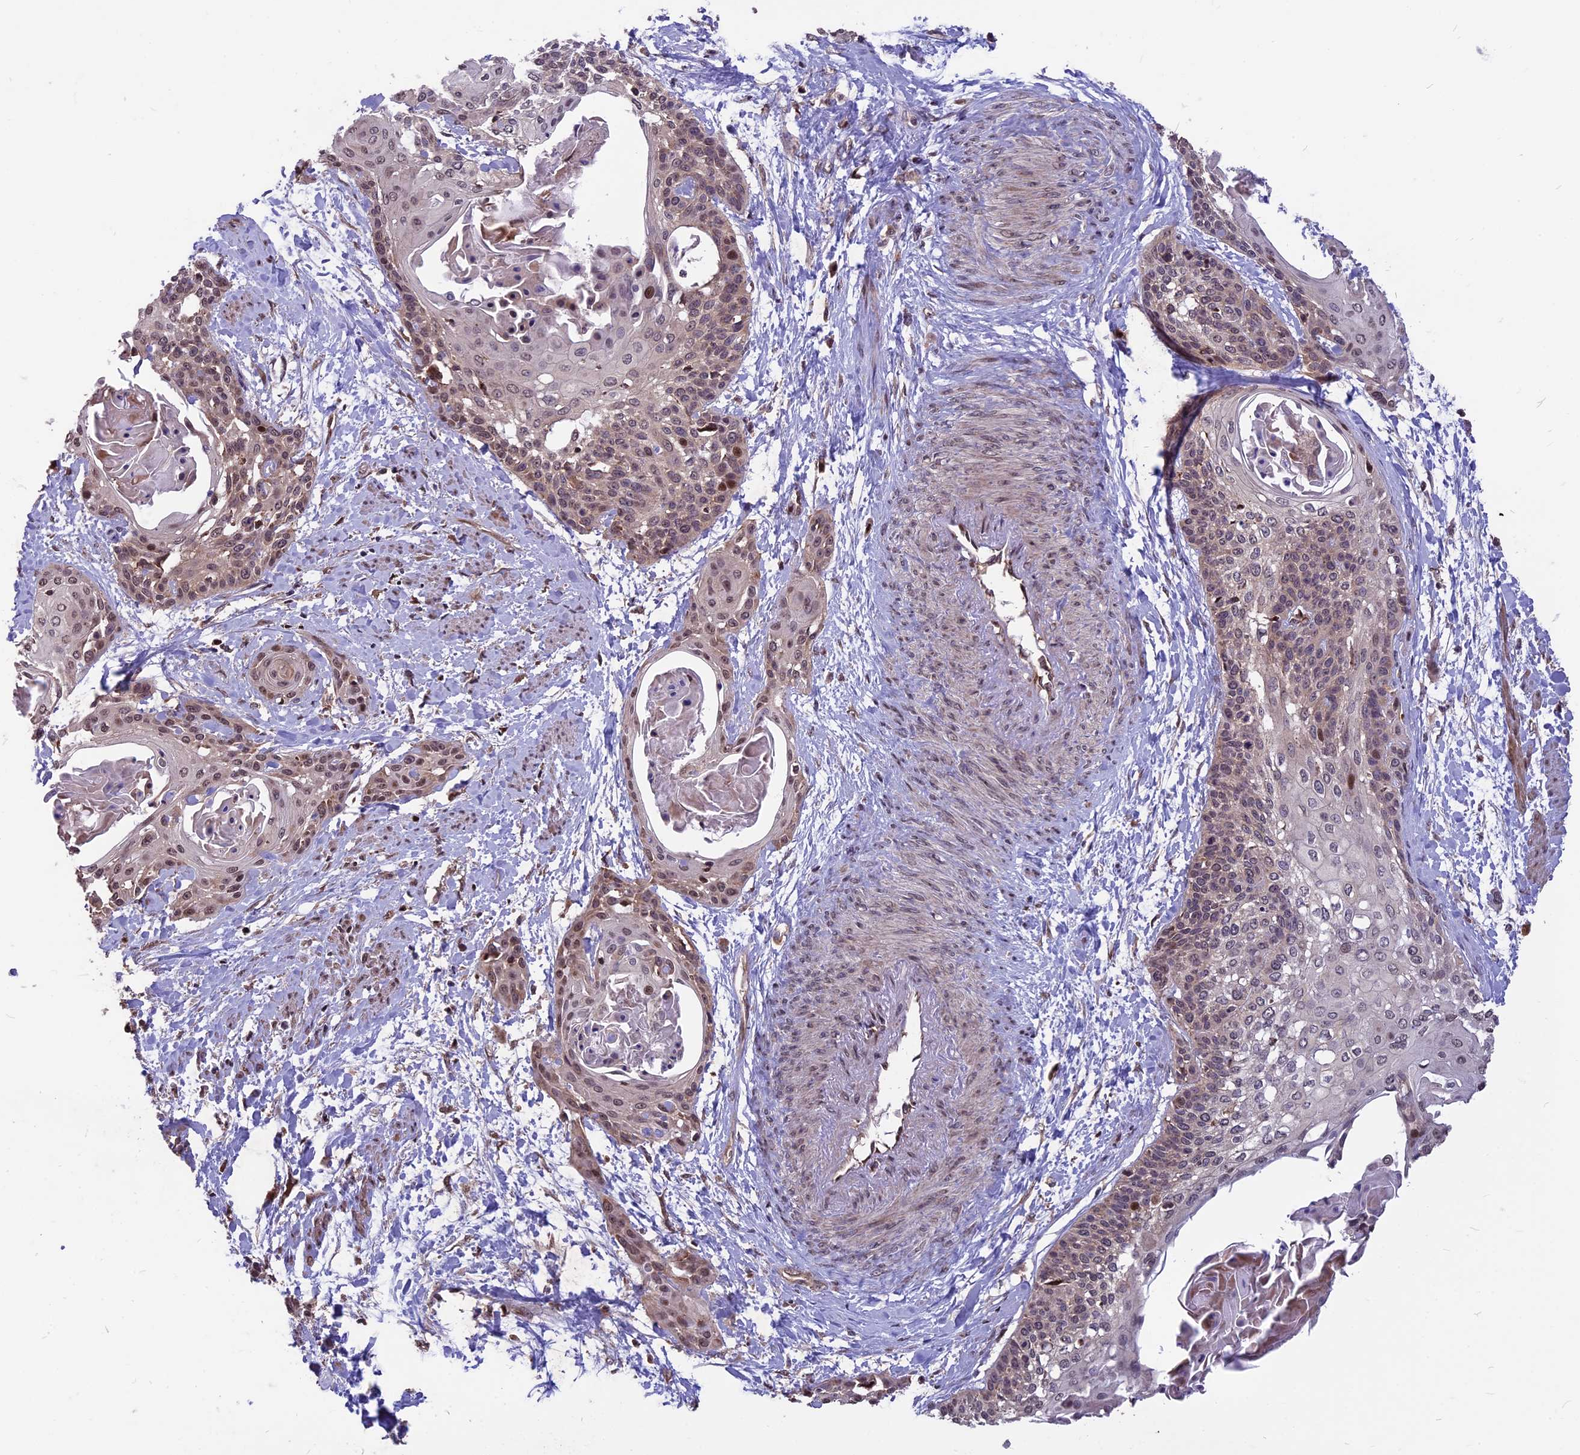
{"staining": {"intensity": "weak", "quantity": ">75%", "location": "cytoplasmic/membranous,nuclear"}, "tissue": "cervical cancer", "cell_type": "Tumor cells", "image_type": "cancer", "snomed": [{"axis": "morphology", "description": "Squamous cell carcinoma, NOS"}, {"axis": "topography", "description": "Cervix"}], "caption": "Tumor cells reveal weak cytoplasmic/membranous and nuclear staining in about >75% of cells in cervical cancer. Using DAB (3,3'-diaminobenzidine) (brown) and hematoxylin (blue) stains, captured at high magnification using brightfield microscopy.", "gene": "ZNF598", "patient": {"sex": "female", "age": 57}}